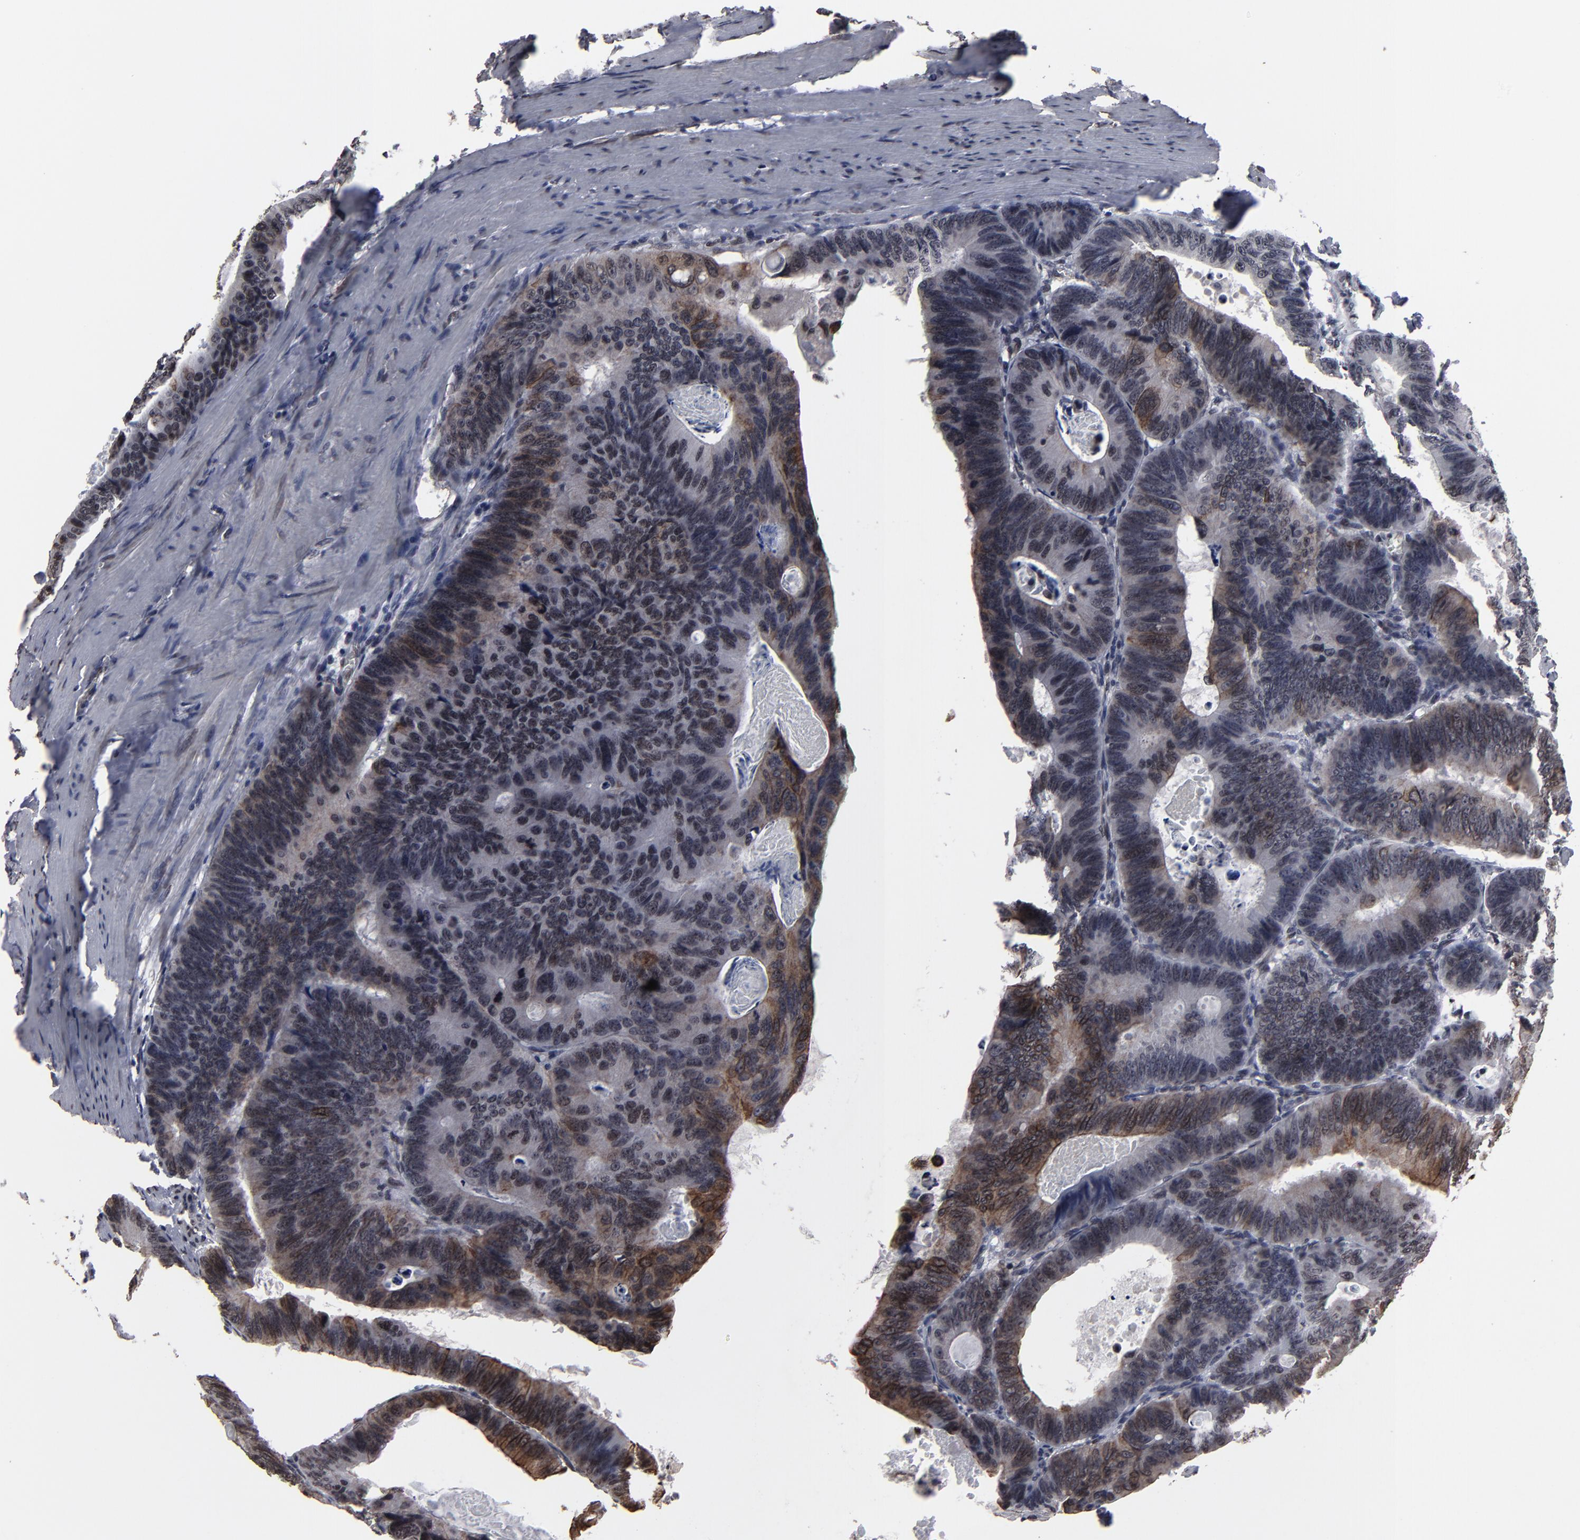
{"staining": {"intensity": "moderate", "quantity": "25%-75%", "location": "cytoplasmic/membranous"}, "tissue": "colorectal cancer", "cell_type": "Tumor cells", "image_type": "cancer", "snomed": [{"axis": "morphology", "description": "Adenocarcinoma, NOS"}, {"axis": "topography", "description": "Colon"}], "caption": "This is a histology image of immunohistochemistry (IHC) staining of adenocarcinoma (colorectal), which shows moderate expression in the cytoplasmic/membranous of tumor cells.", "gene": "BAZ1A", "patient": {"sex": "female", "age": 55}}